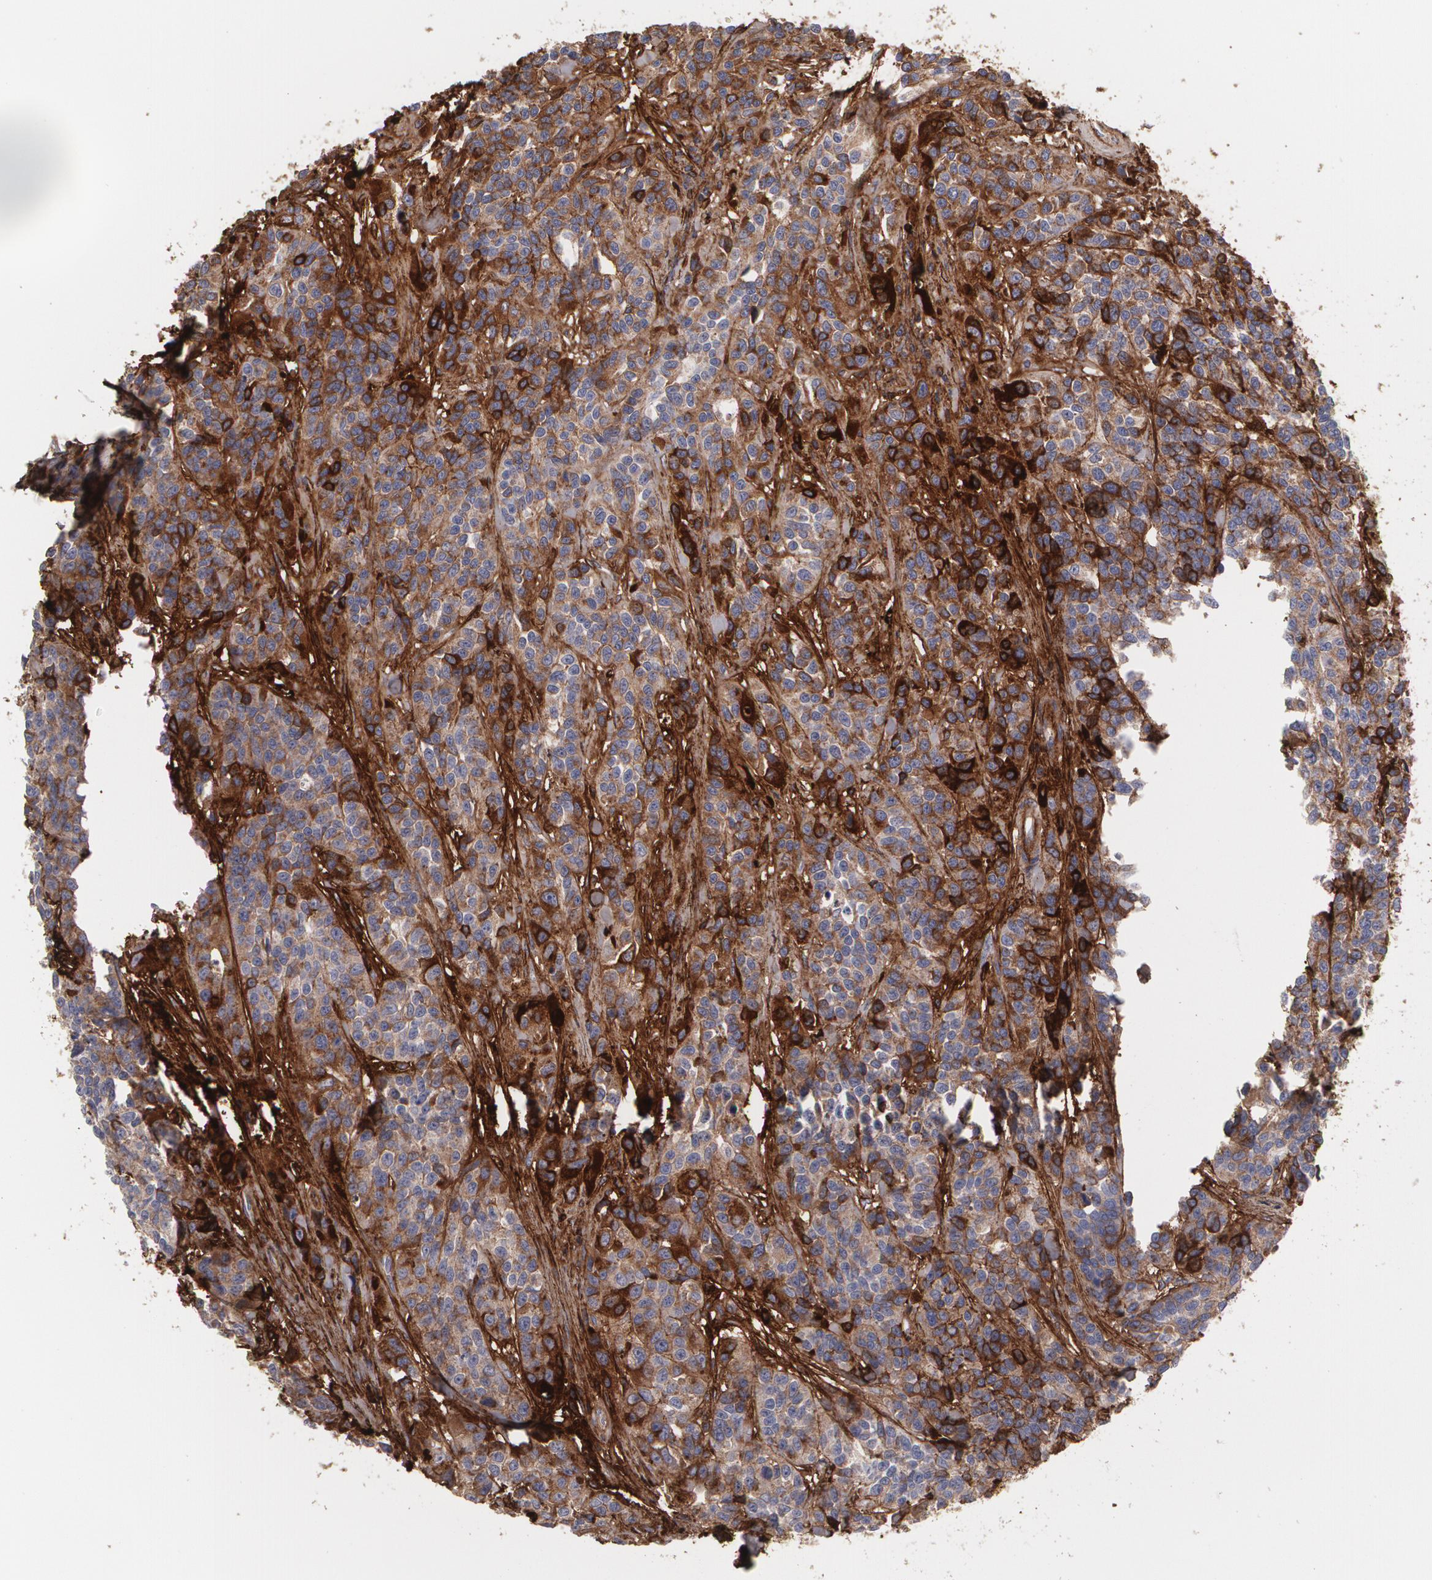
{"staining": {"intensity": "moderate", "quantity": ">75%", "location": "cytoplasmic/membranous"}, "tissue": "urothelial cancer", "cell_type": "Tumor cells", "image_type": "cancer", "snomed": [{"axis": "morphology", "description": "Urothelial carcinoma, High grade"}, {"axis": "topography", "description": "Urinary bladder"}], "caption": "Human urothelial cancer stained for a protein (brown) reveals moderate cytoplasmic/membranous positive staining in approximately >75% of tumor cells.", "gene": "FBLN1", "patient": {"sex": "male", "age": 86}}